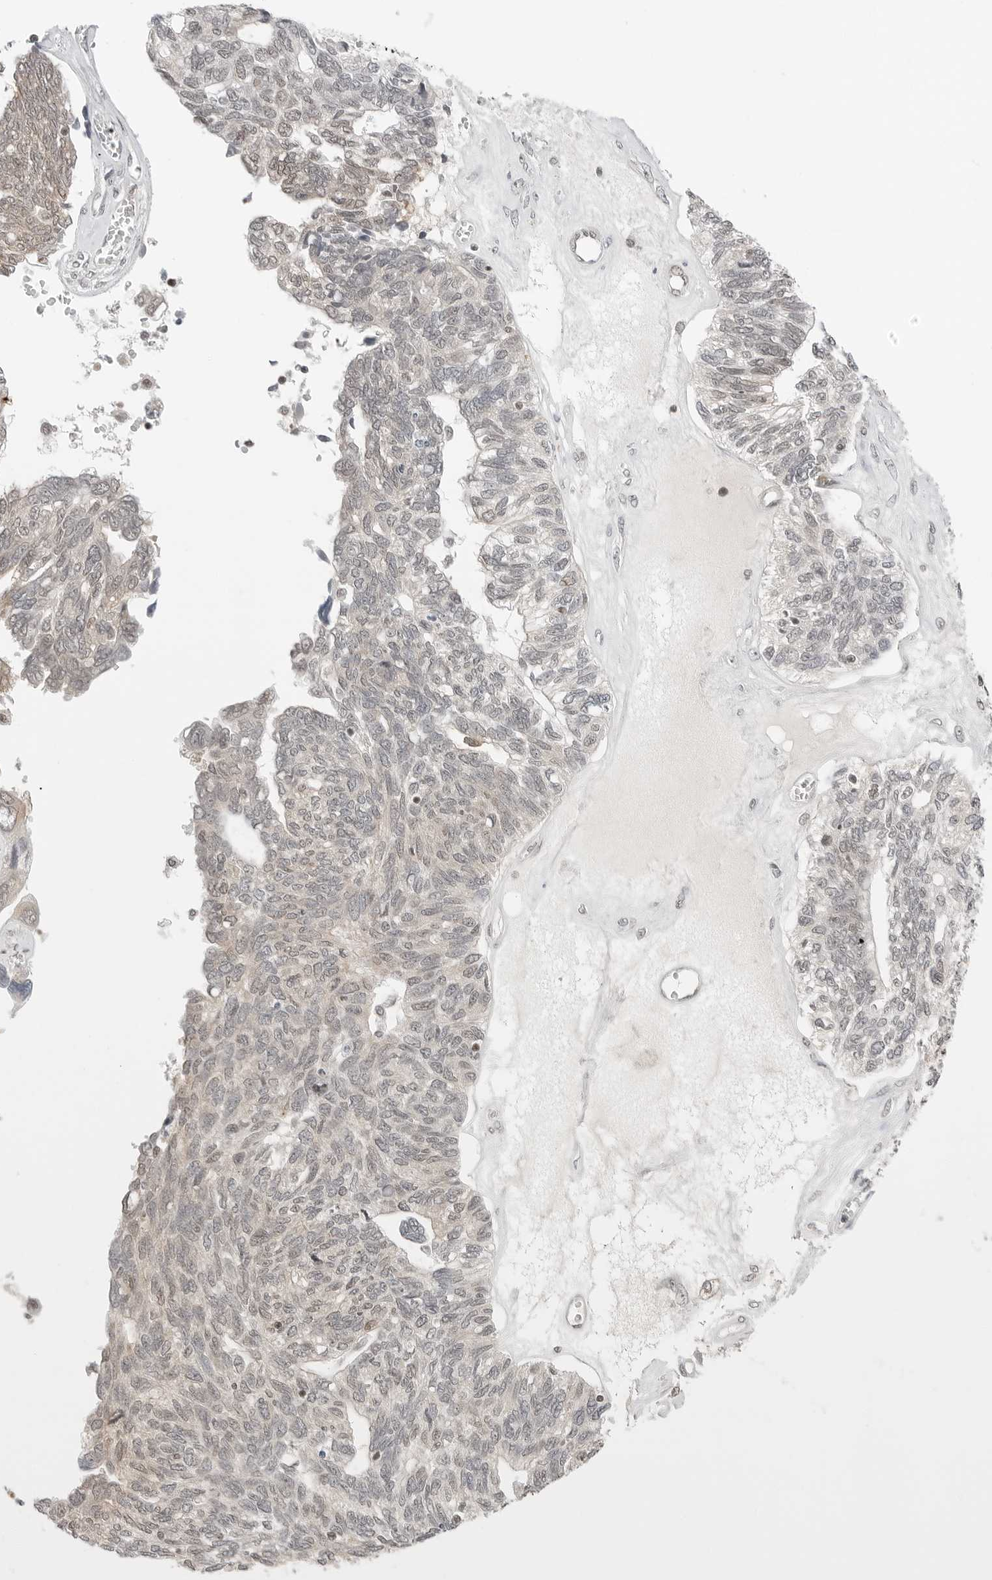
{"staining": {"intensity": "weak", "quantity": "25%-75%", "location": "nuclear"}, "tissue": "ovarian cancer", "cell_type": "Tumor cells", "image_type": "cancer", "snomed": [{"axis": "morphology", "description": "Cystadenocarcinoma, serous, NOS"}, {"axis": "topography", "description": "Ovary"}], "caption": "Immunohistochemical staining of human ovarian cancer (serous cystadenocarcinoma) reveals low levels of weak nuclear protein expression in approximately 25%-75% of tumor cells.", "gene": "CRTC2", "patient": {"sex": "female", "age": 79}}